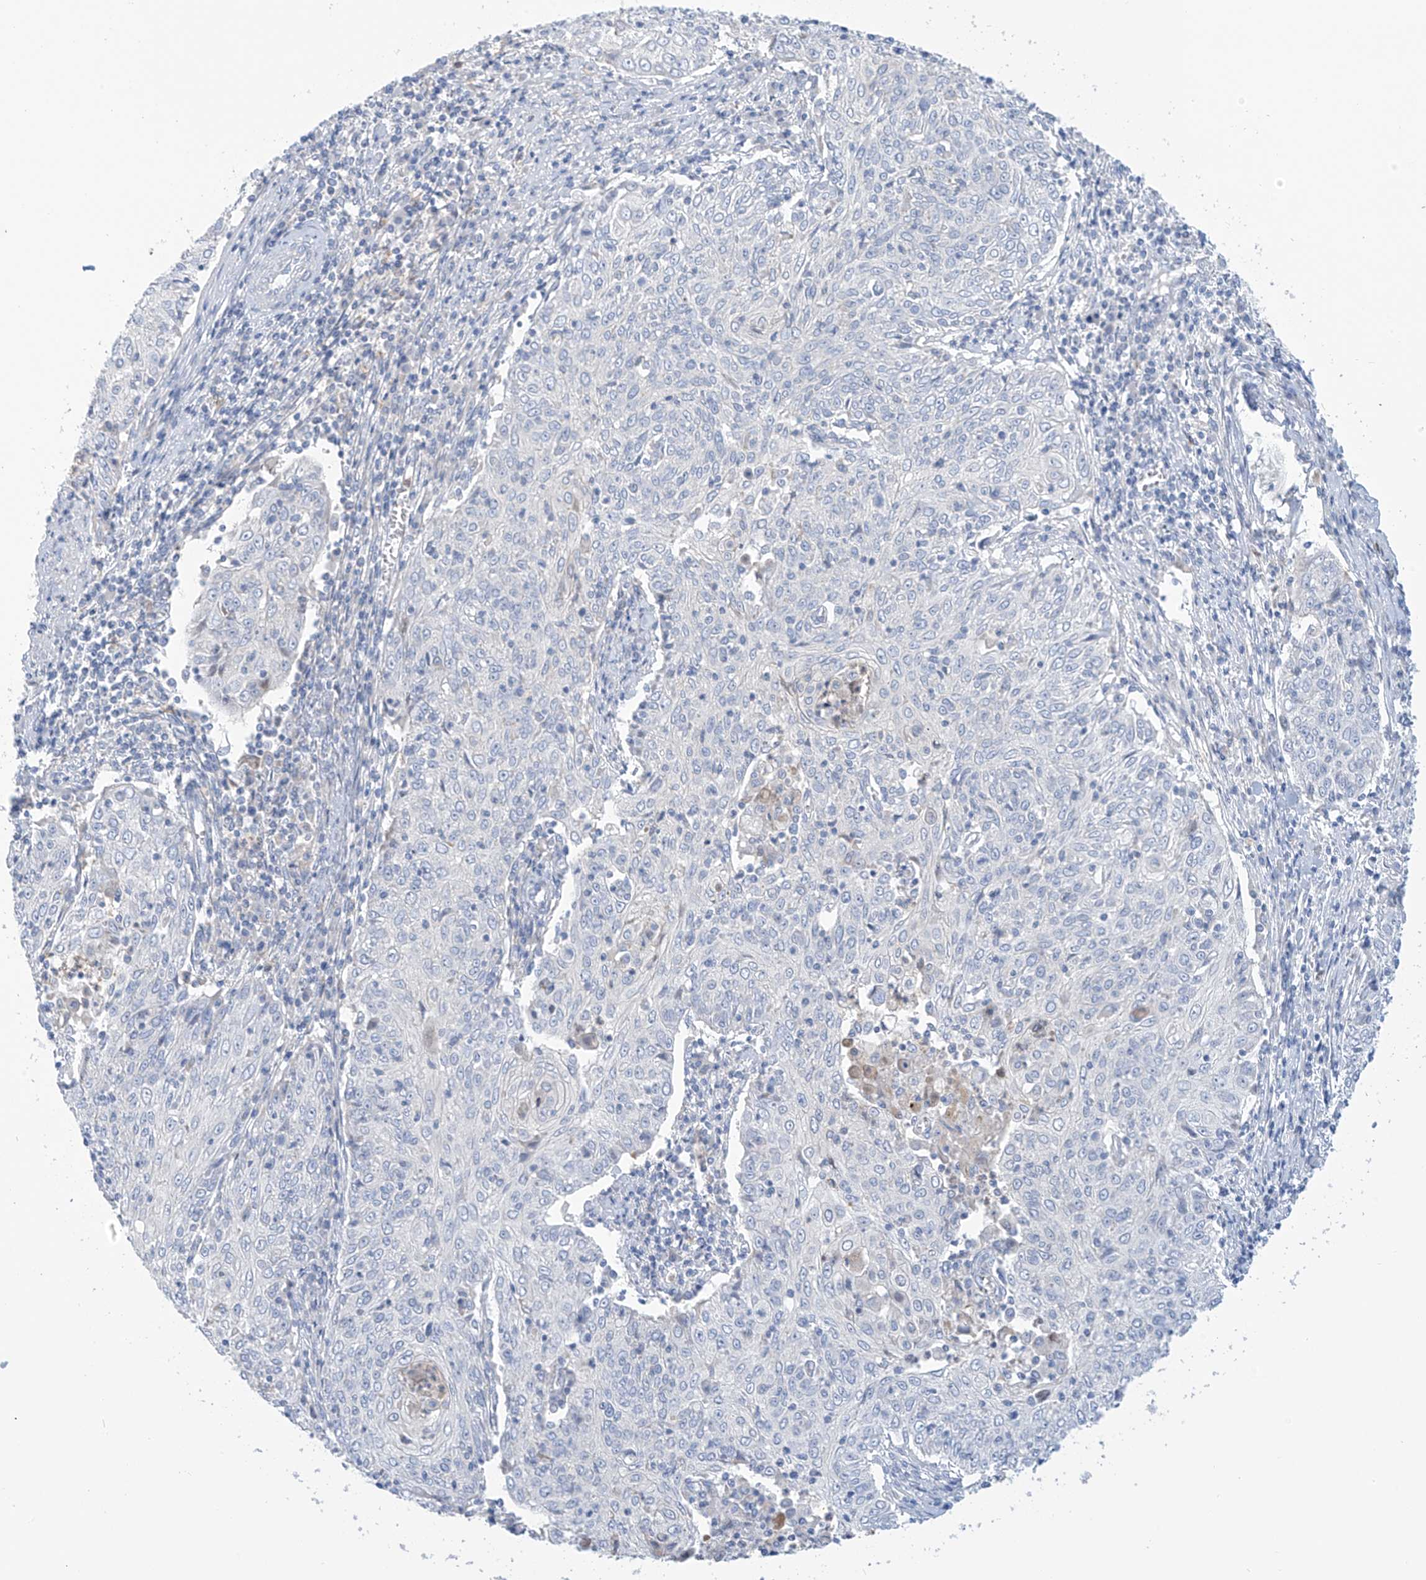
{"staining": {"intensity": "negative", "quantity": "none", "location": "none"}, "tissue": "cervical cancer", "cell_type": "Tumor cells", "image_type": "cancer", "snomed": [{"axis": "morphology", "description": "Squamous cell carcinoma, NOS"}, {"axis": "topography", "description": "Cervix"}], "caption": "Squamous cell carcinoma (cervical) was stained to show a protein in brown. There is no significant positivity in tumor cells.", "gene": "FABP2", "patient": {"sex": "female", "age": 48}}